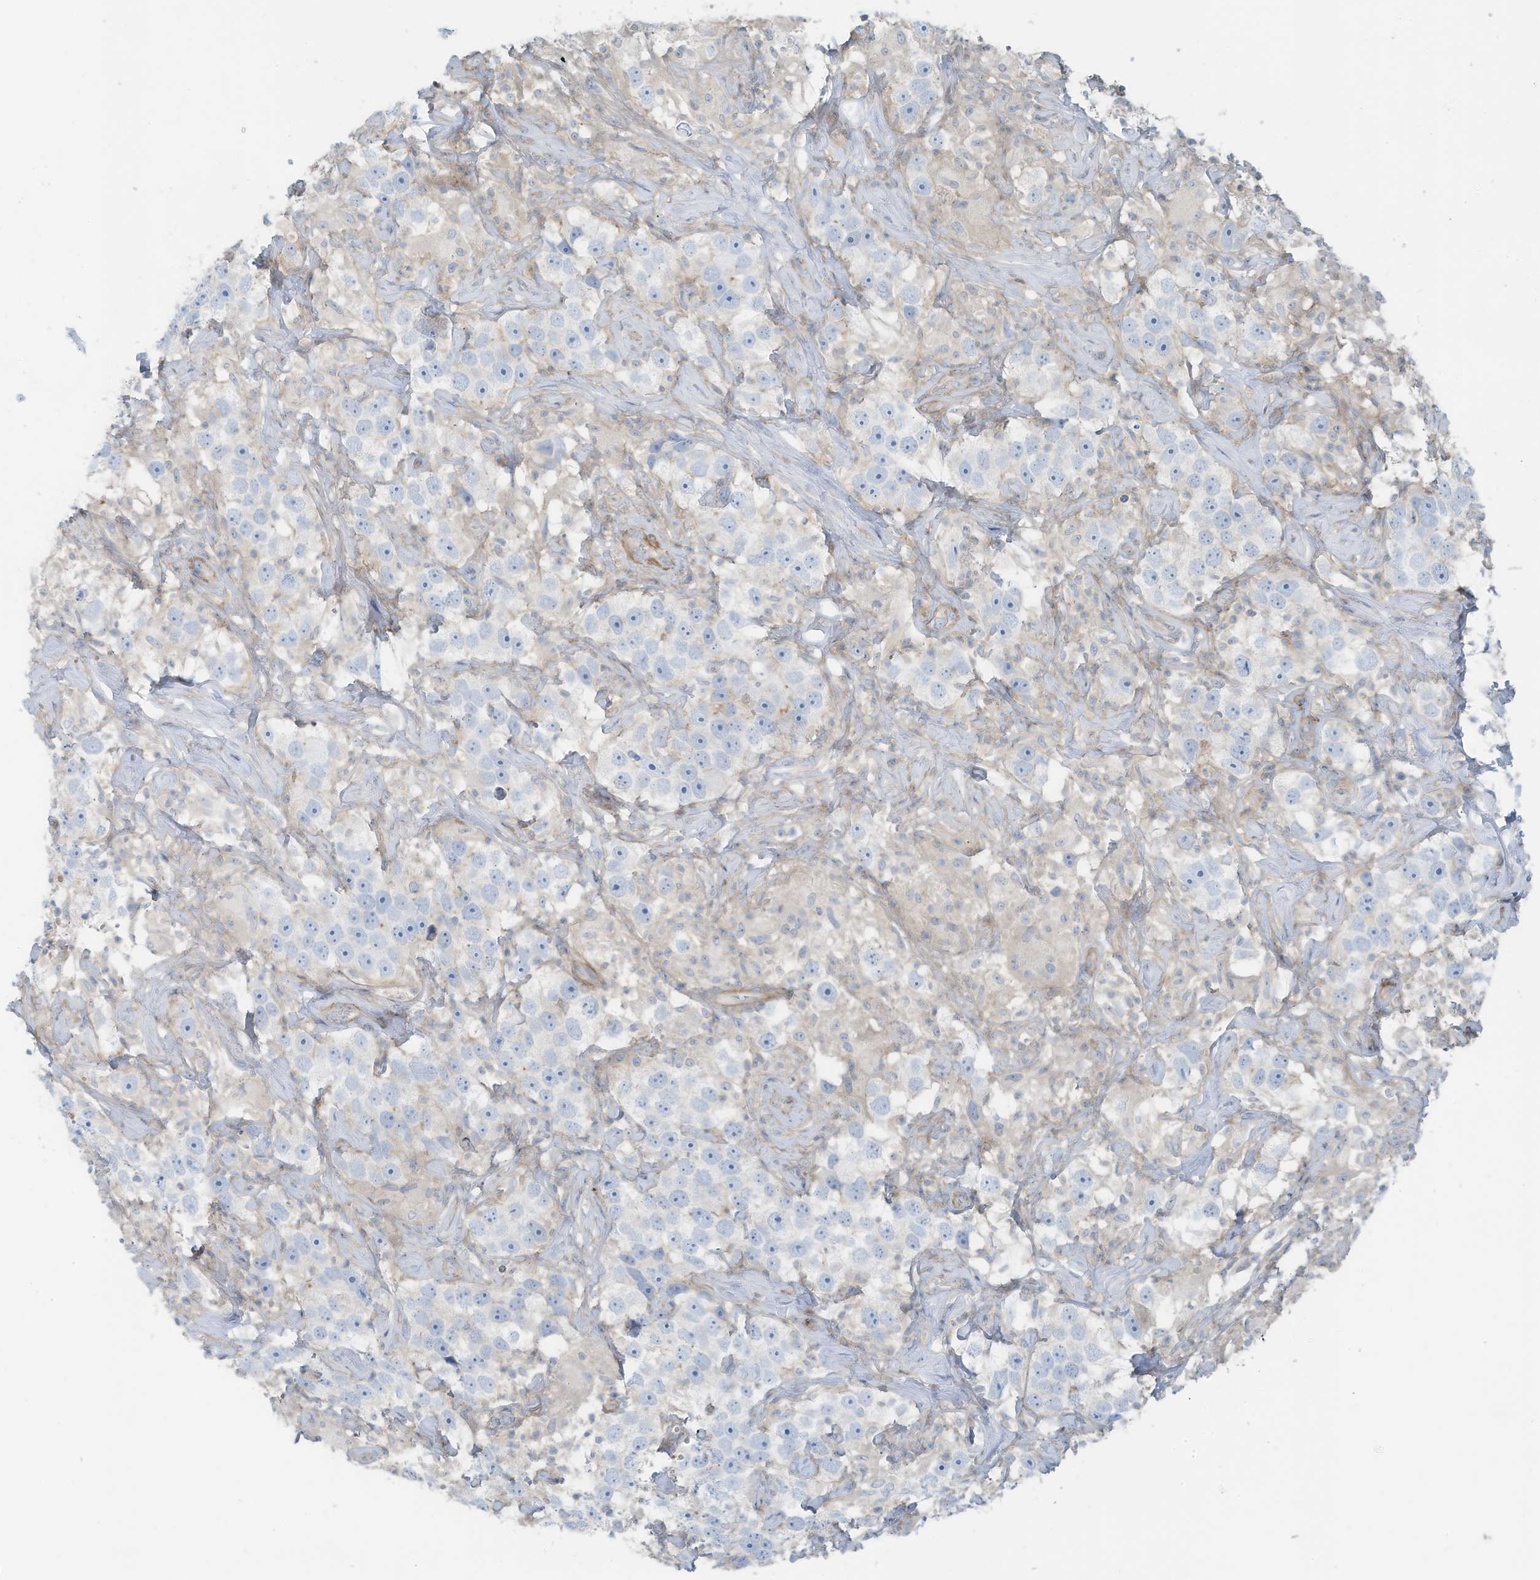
{"staining": {"intensity": "negative", "quantity": "none", "location": "none"}, "tissue": "testis cancer", "cell_type": "Tumor cells", "image_type": "cancer", "snomed": [{"axis": "morphology", "description": "Seminoma, NOS"}, {"axis": "topography", "description": "Testis"}], "caption": "Immunohistochemistry photomicrograph of human testis seminoma stained for a protein (brown), which displays no positivity in tumor cells. (DAB immunohistochemistry with hematoxylin counter stain).", "gene": "ZNF846", "patient": {"sex": "male", "age": 49}}